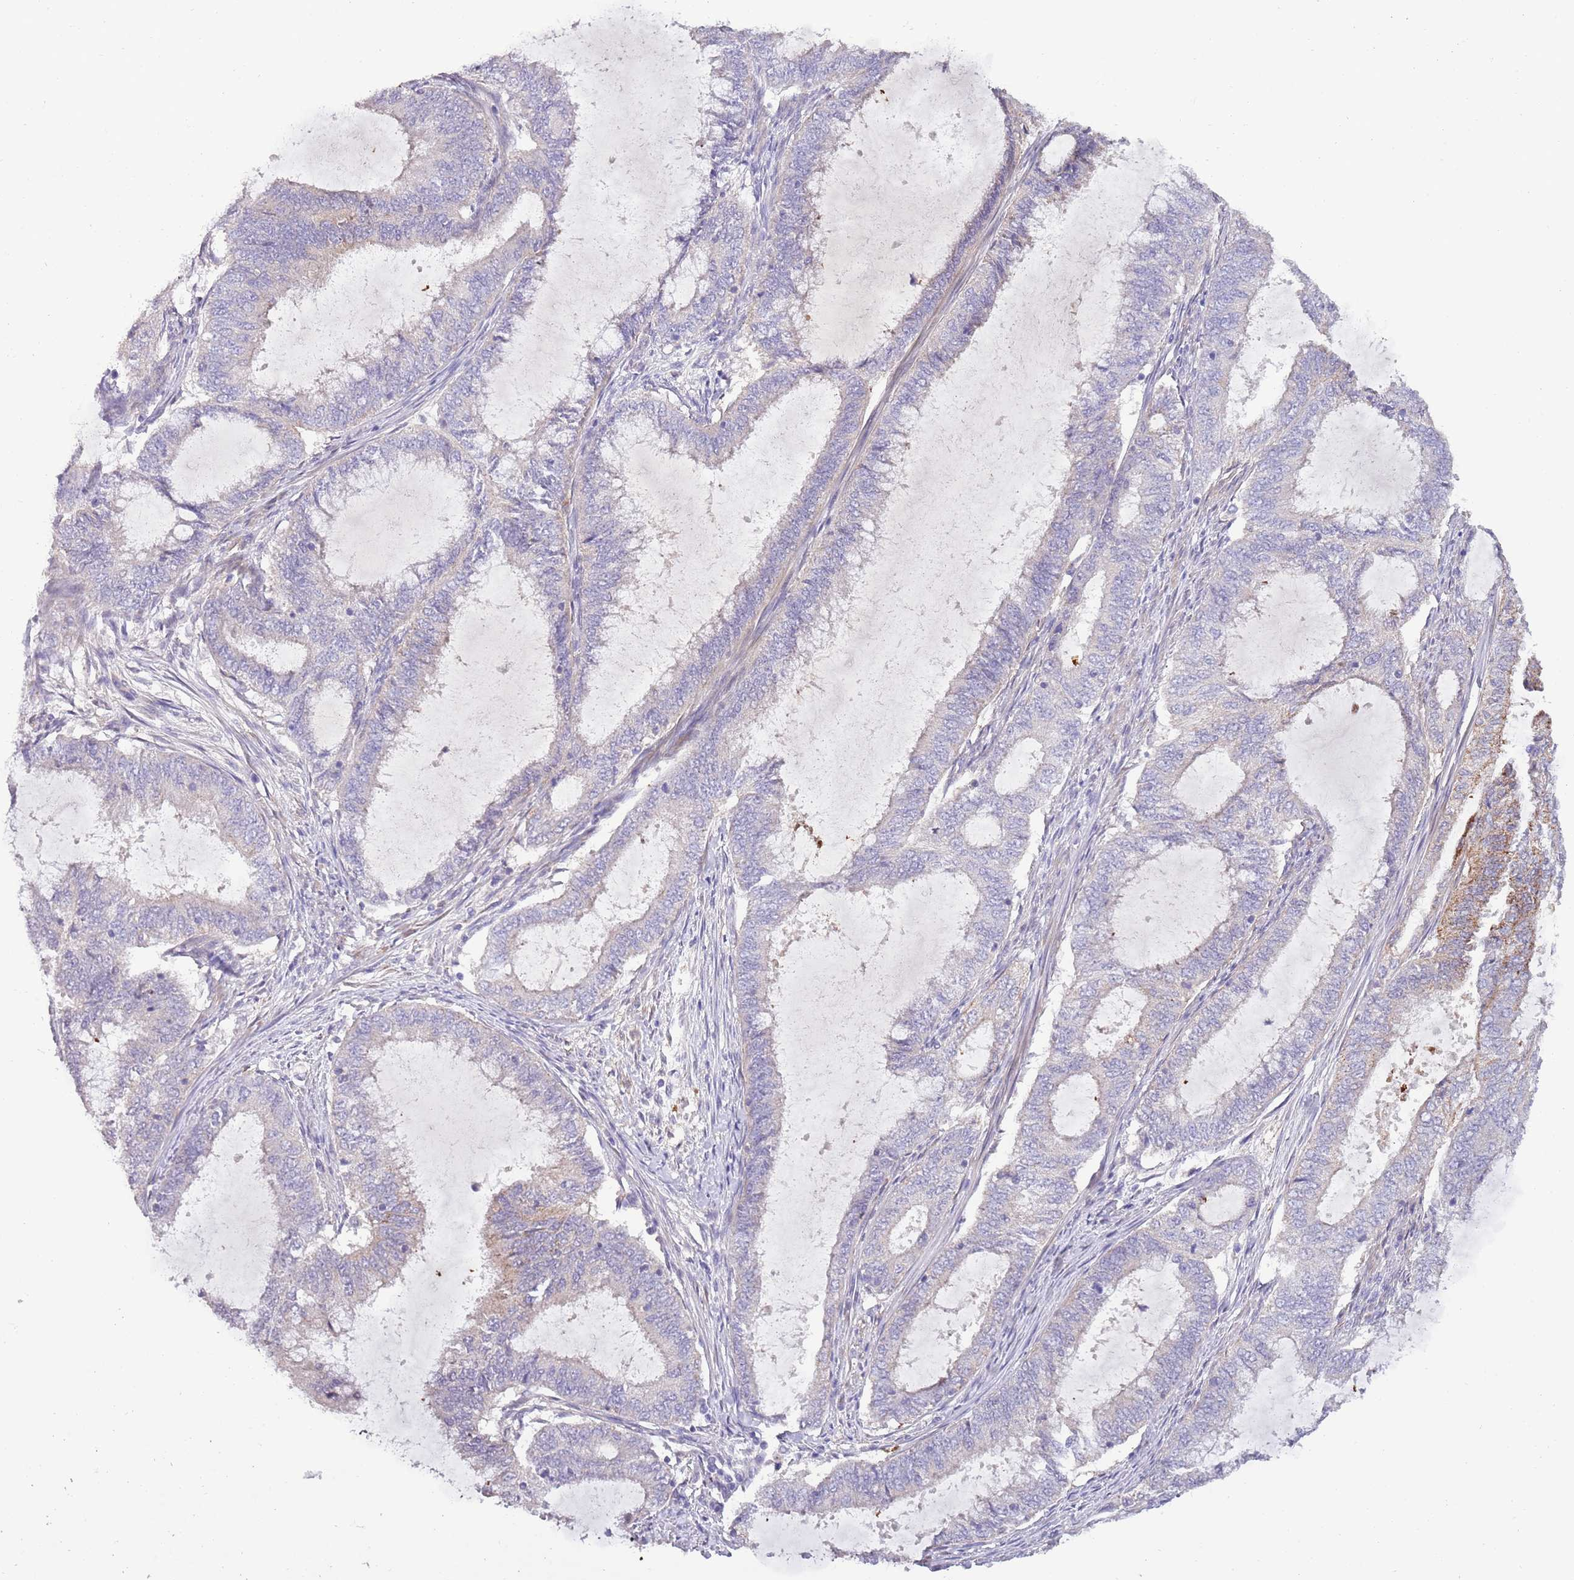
{"staining": {"intensity": "negative", "quantity": "none", "location": "none"}, "tissue": "endometrial cancer", "cell_type": "Tumor cells", "image_type": "cancer", "snomed": [{"axis": "morphology", "description": "Adenocarcinoma, NOS"}, {"axis": "topography", "description": "Endometrium"}], "caption": "A micrograph of endometrial adenocarcinoma stained for a protein demonstrates no brown staining in tumor cells. Brightfield microscopy of immunohistochemistry (IHC) stained with DAB (brown) and hematoxylin (blue), captured at high magnification.", "gene": "ZNF658", "patient": {"sex": "female", "age": 51}}